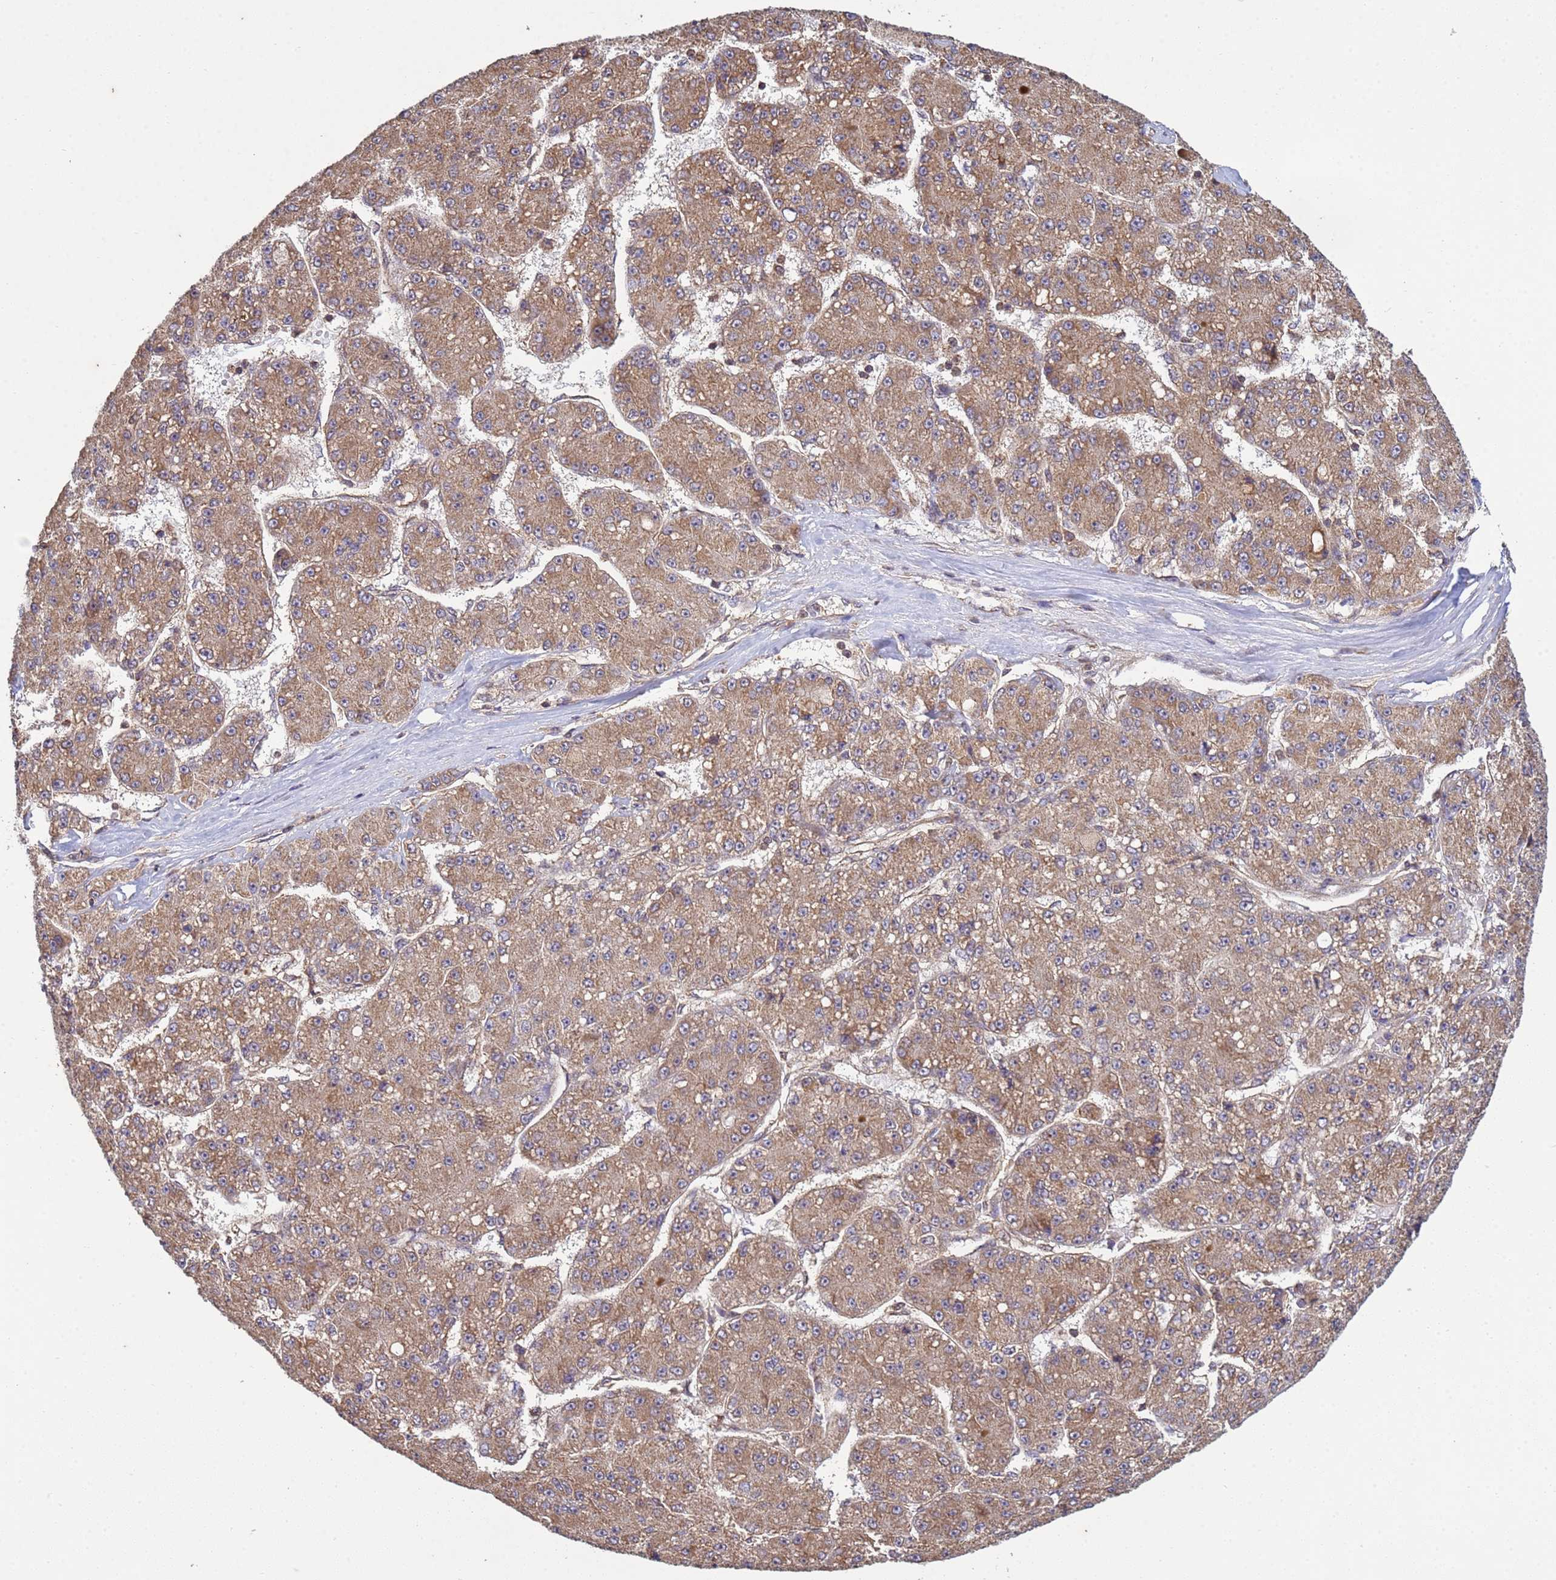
{"staining": {"intensity": "moderate", "quantity": ">75%", "location": "cytoplasmic/membranous"}, "tissue": "liver cancer", "cell_type": "Tumor cells", "image_type": "cancer", "snomed": [{"axis": "morphology", "description": "Carcinoma, Hepatocellular, NOS"}, {"axis": "topography", "description": "Liver"}], "caption": "This photomicrograph demonstrates IHC staining of liver hepatocellular carcinoma, with medium moderate cytoplasmic/membranous expression in about >75% of tumor cells.", "gene": "P2RX7", "patient": {"sex": "male", "age": 67}}